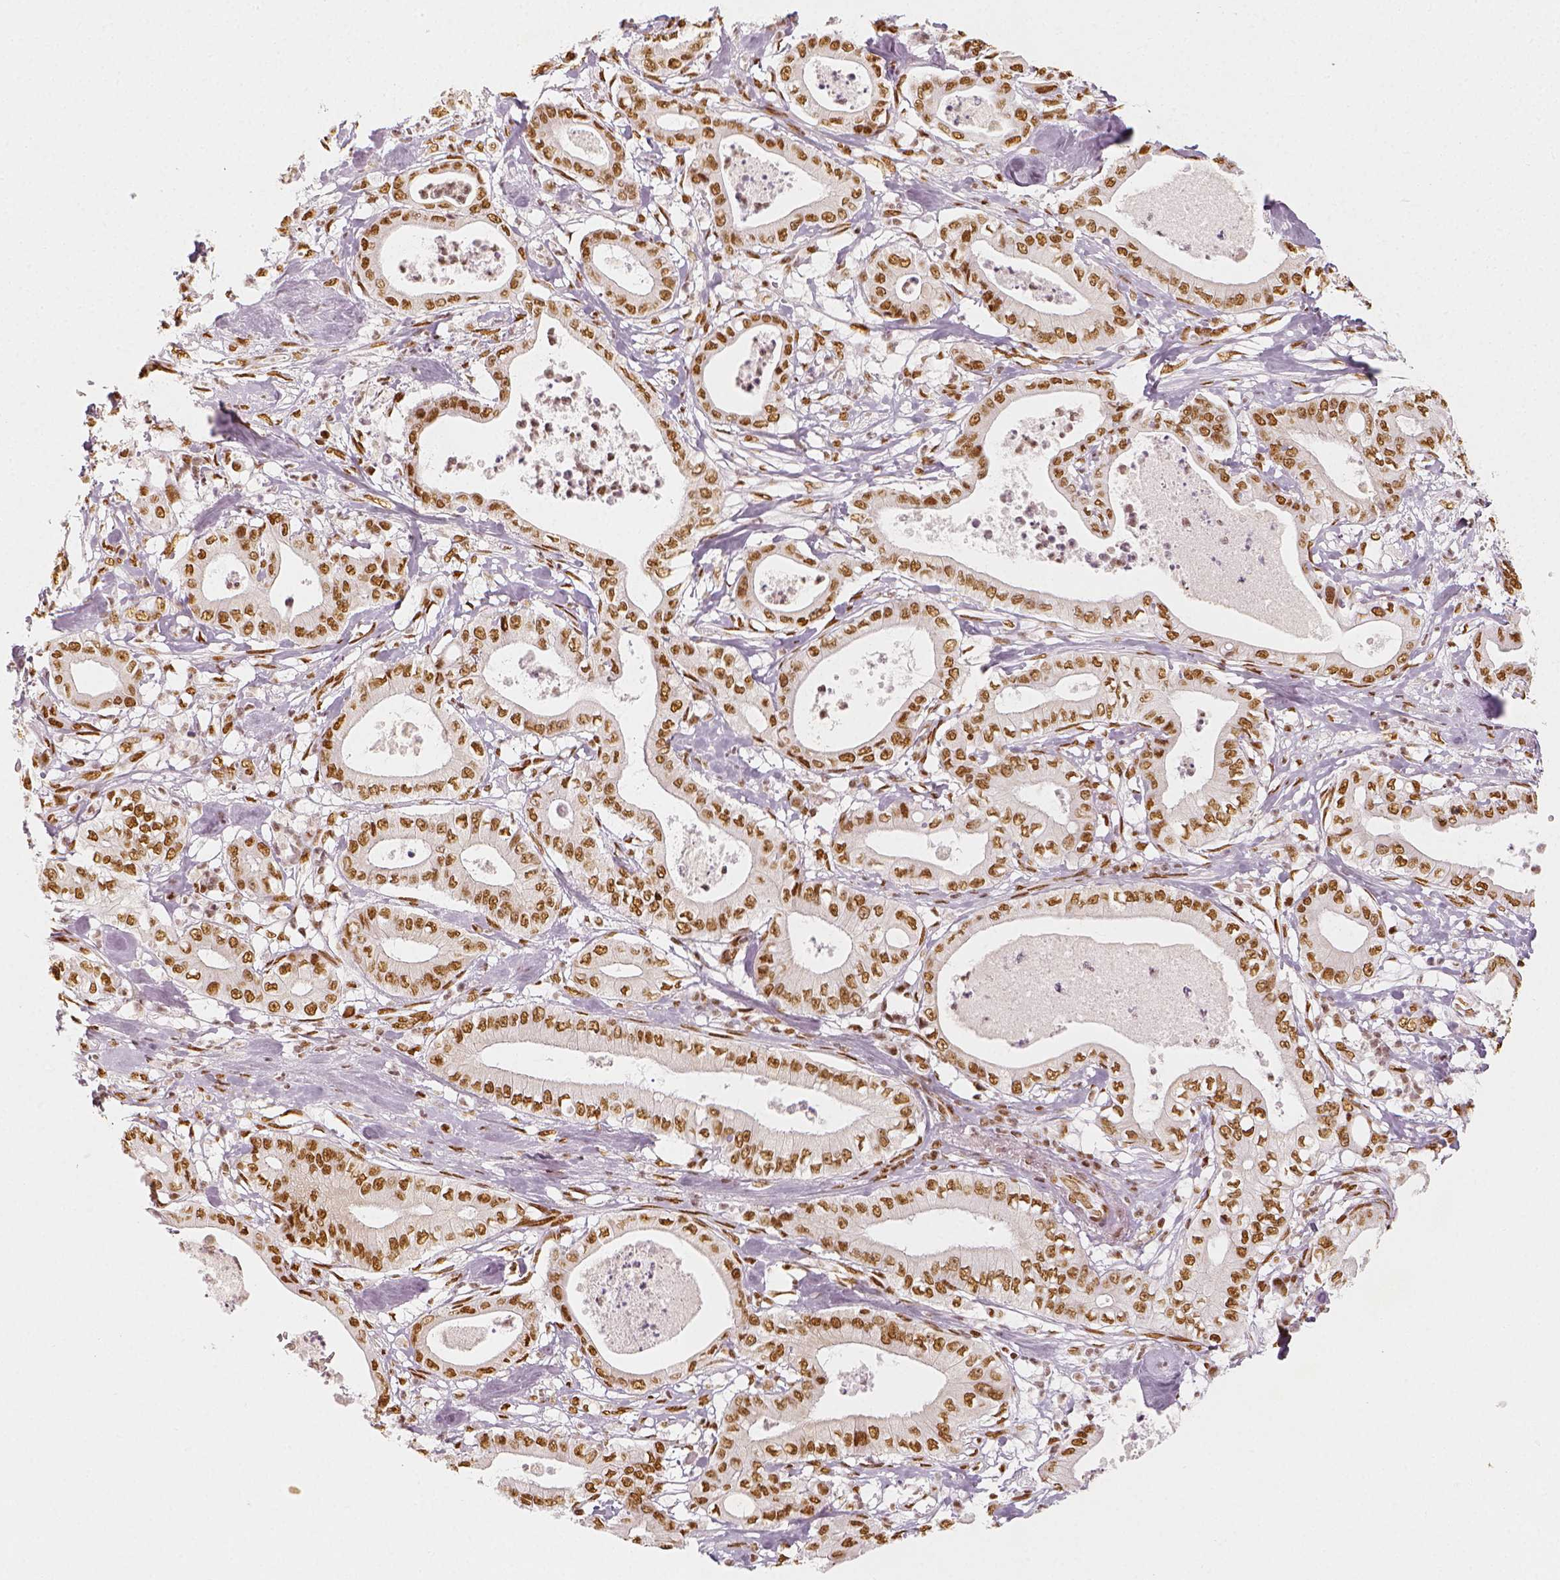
{"staining": {"intensity": "moderate", "quantity": ">75%", "location": "nuclear"}, "tissue": "pancreatic cancer", "cell_type": "Tumor cells", "image_type": "cancer", "snomed": [{"axis": "morphology", "description": "Adenocarcinoma, NOS"}, {"axis": "topography", "description": "Pancreas"}], "caption": "This is an image of IHC staining of adenocarcinoma (pancreatic), which shows moderate staining in the nuclear of tumor cells.", "gene": "KDM5B", "patient": {"sex": "male", "age": 71}}